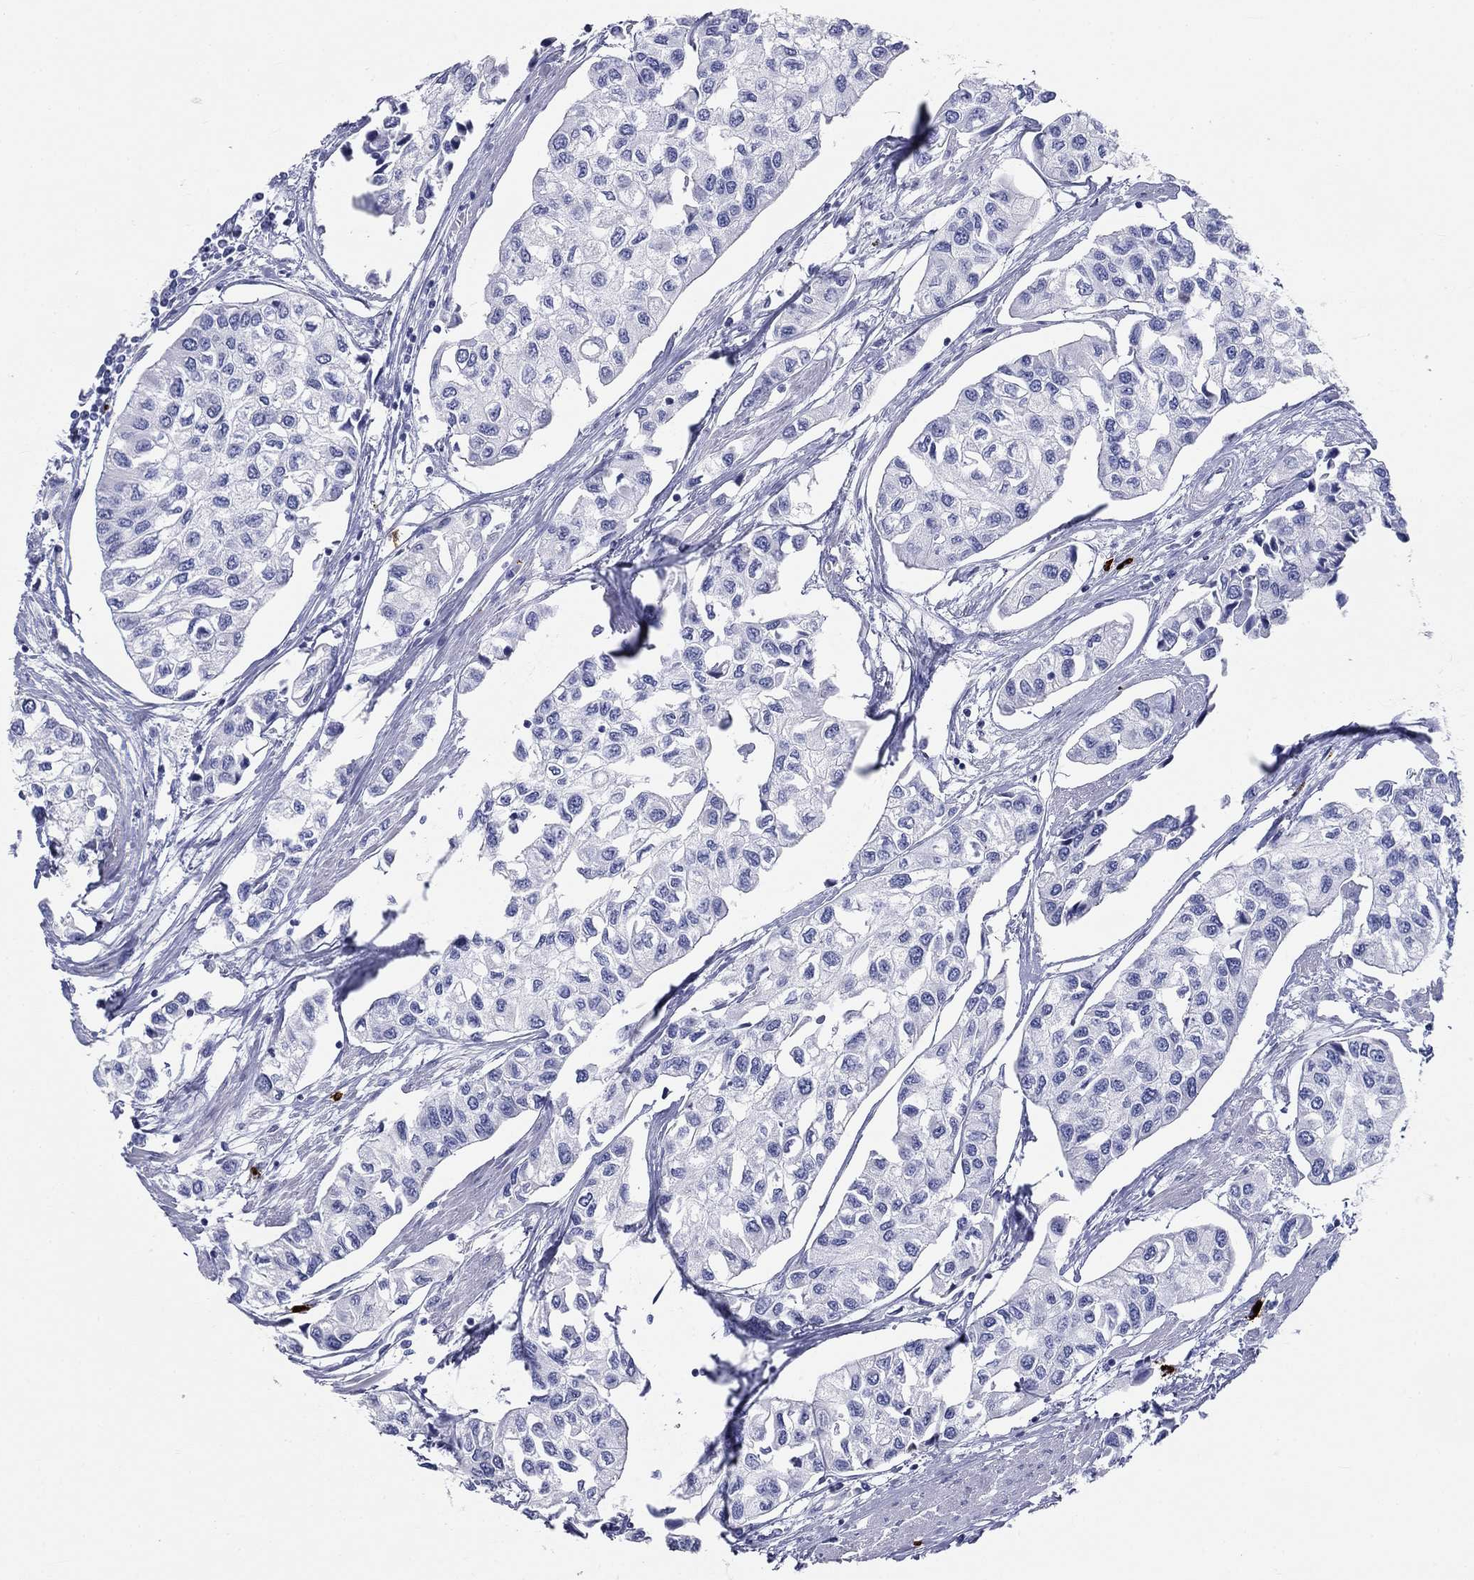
{"staining": {"intensity": "negative", "quantity": "none", "location": "none"}, "tissue": "urothelial cancer", "cell_type": "Tumor cells", "image_type": "cancer", "snomed": [{"axis": "morphology", "description": "Urothelial carcinoma, High grade"}, {"axis": "topography", "description": "Urinary bladder"}], "caption": "DAB immunohistochemical staining of urothelial cancer exhibits no significant staining in tumor cells. (Immunohistochemistry (ihc), brightfield microscopy, high magnification).", "gene": "CD40LG", "patient": {"sex": "male", "age": 73}}